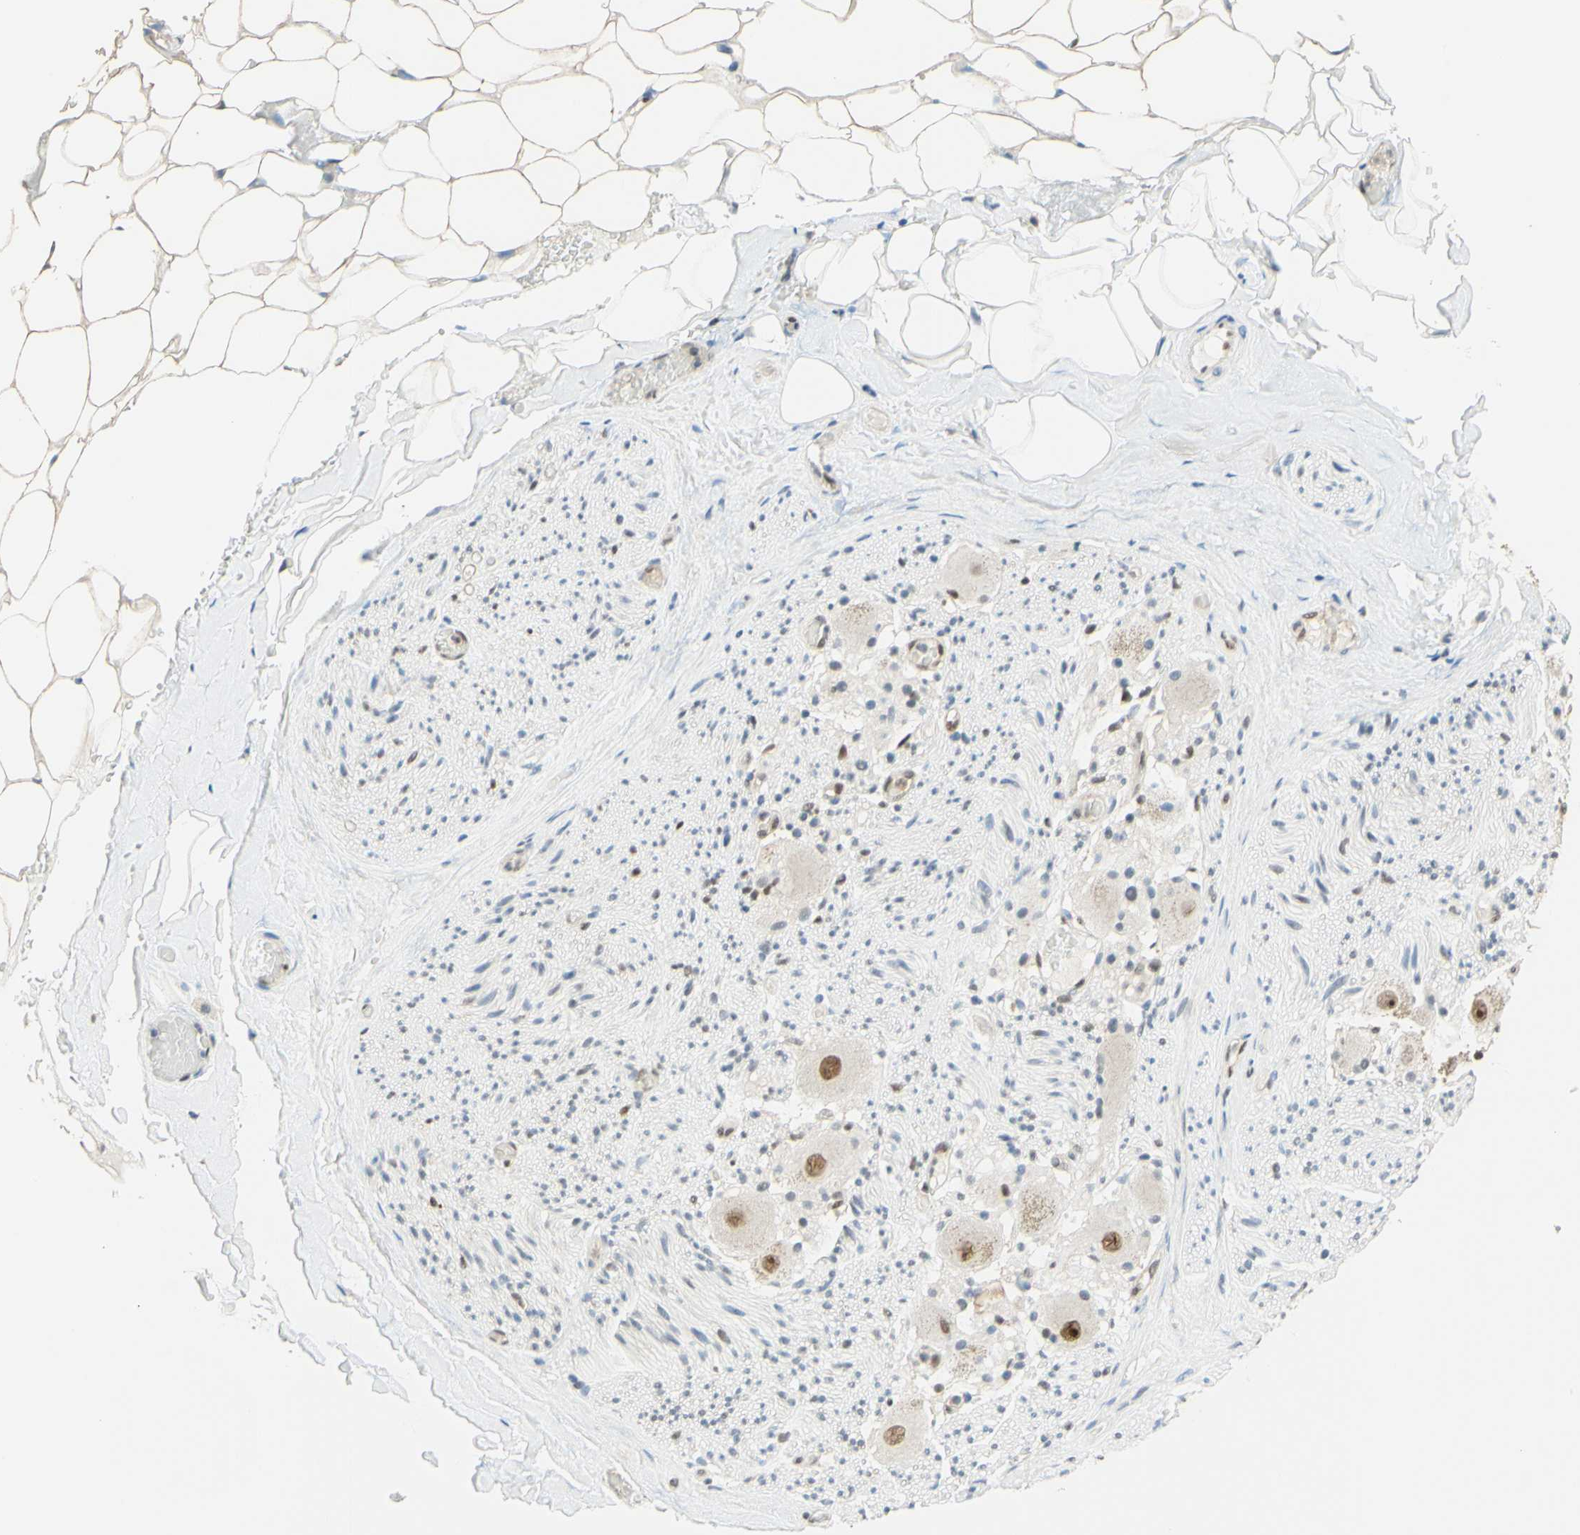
{"staining": {"intensity": "negative", "quantity": "none", "location": "none"}, "tissue": "adipose tissue", "cell_type": "Adipocytes", "image_type": "normal", "snomed": [{"axis": "morphology", "description": "Normal tissue, NOS"}, {"axis": "topography", "description": "Peripheral nerve tissue"}], "caption": "High power microscopy micrograph of an immunohistochemistry image of benign adipose tissue, revealing no significant staining in adipocytes. (DAB immunohistochemistry (IHC) with hematoxylin counter stain).", "gene": "POLB", "patient": {"sex": "male", "age": 70}}